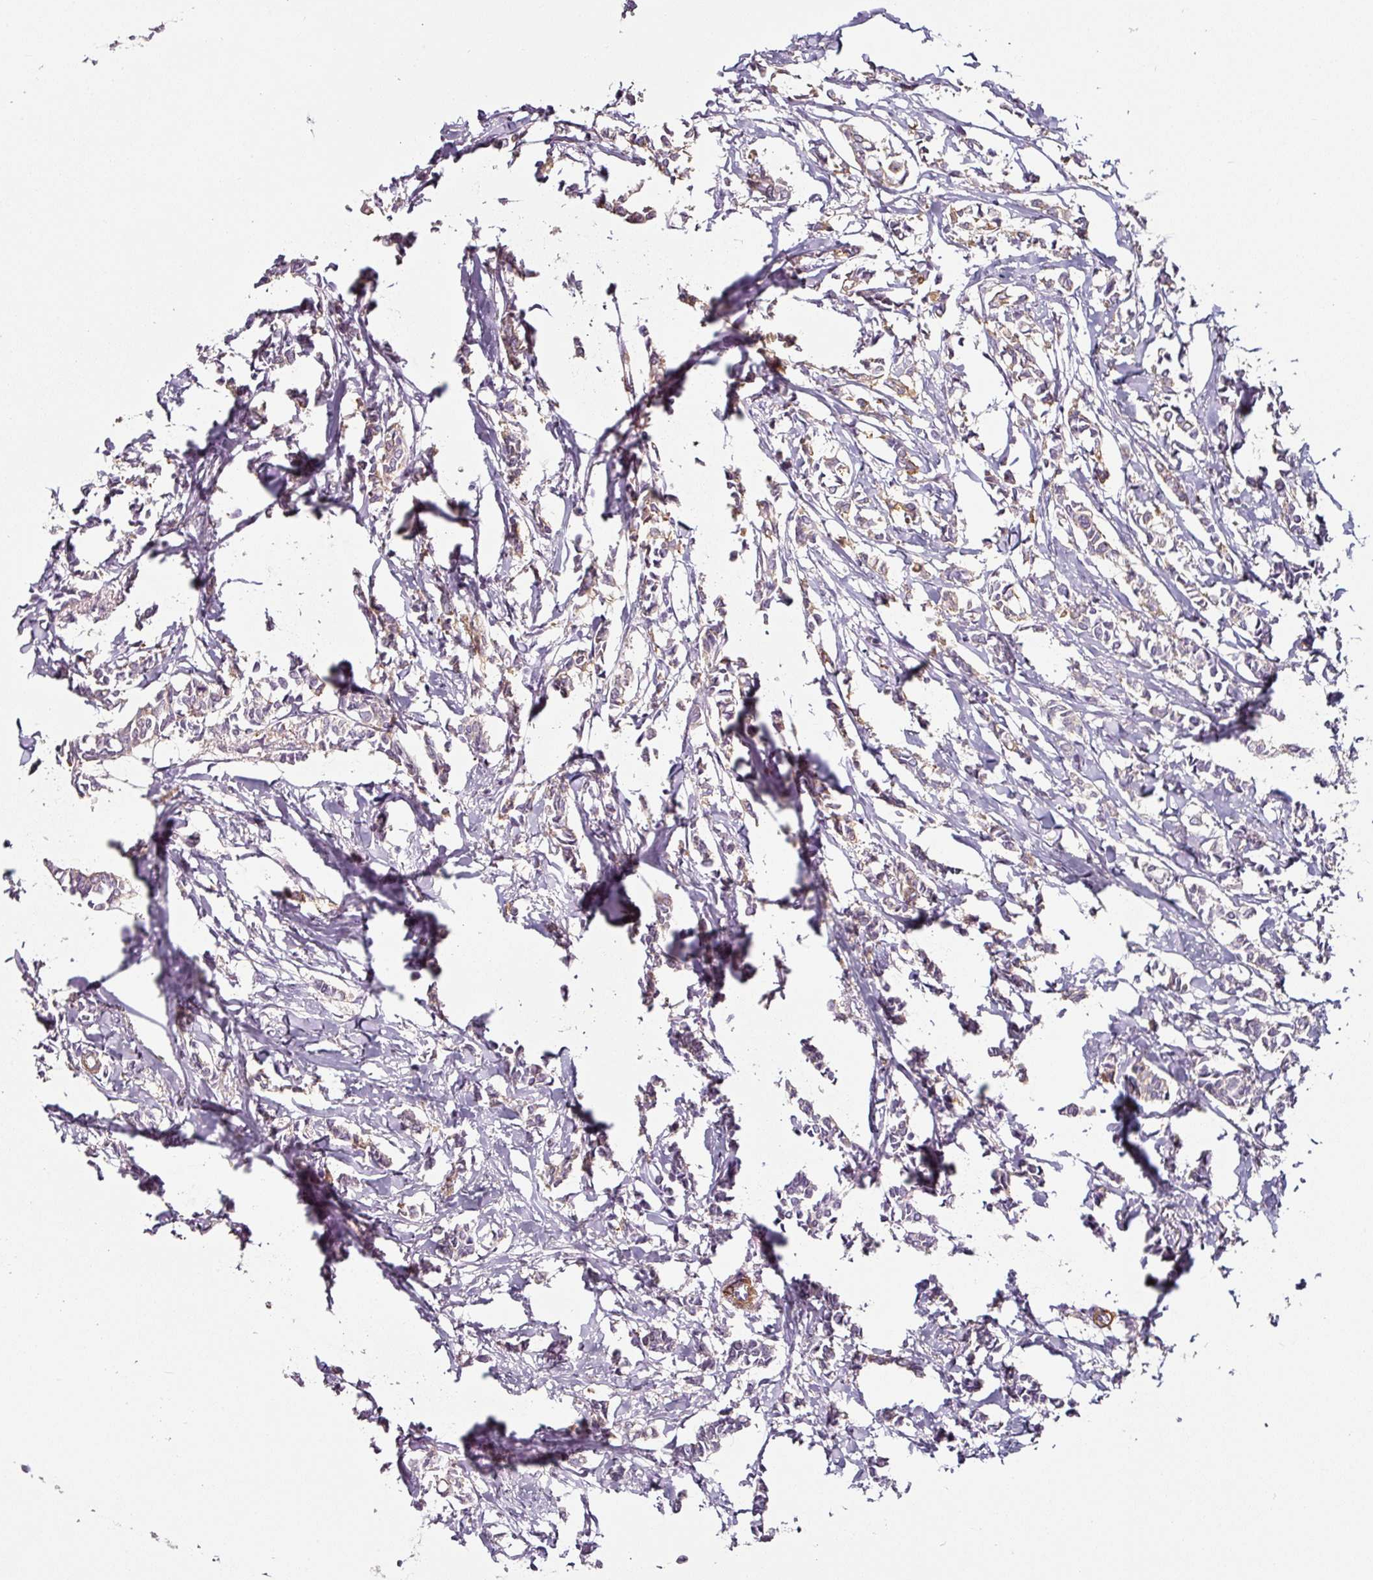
{"staining": {"intensity": "weak", "quantity": "25%-75%", "location": "cytoplasmic/membranous"}, "tissue": "breast cancer", "cell_type": "Tumor cells", "image_type": "cancer", "snomed": [{"axis": "morphology", "description": "Duct carcinoma"}, {"axis": "topography", "description": "Breast"}], "caption": "A low amount of weak cytoplasmic/membranous expression is seen in about 25%-75% of tumor cells in breast cancer tissue. Nuclei are stained in blue.", "gene": "CAP2", "patient": {"sex": "female", "age": 41}}